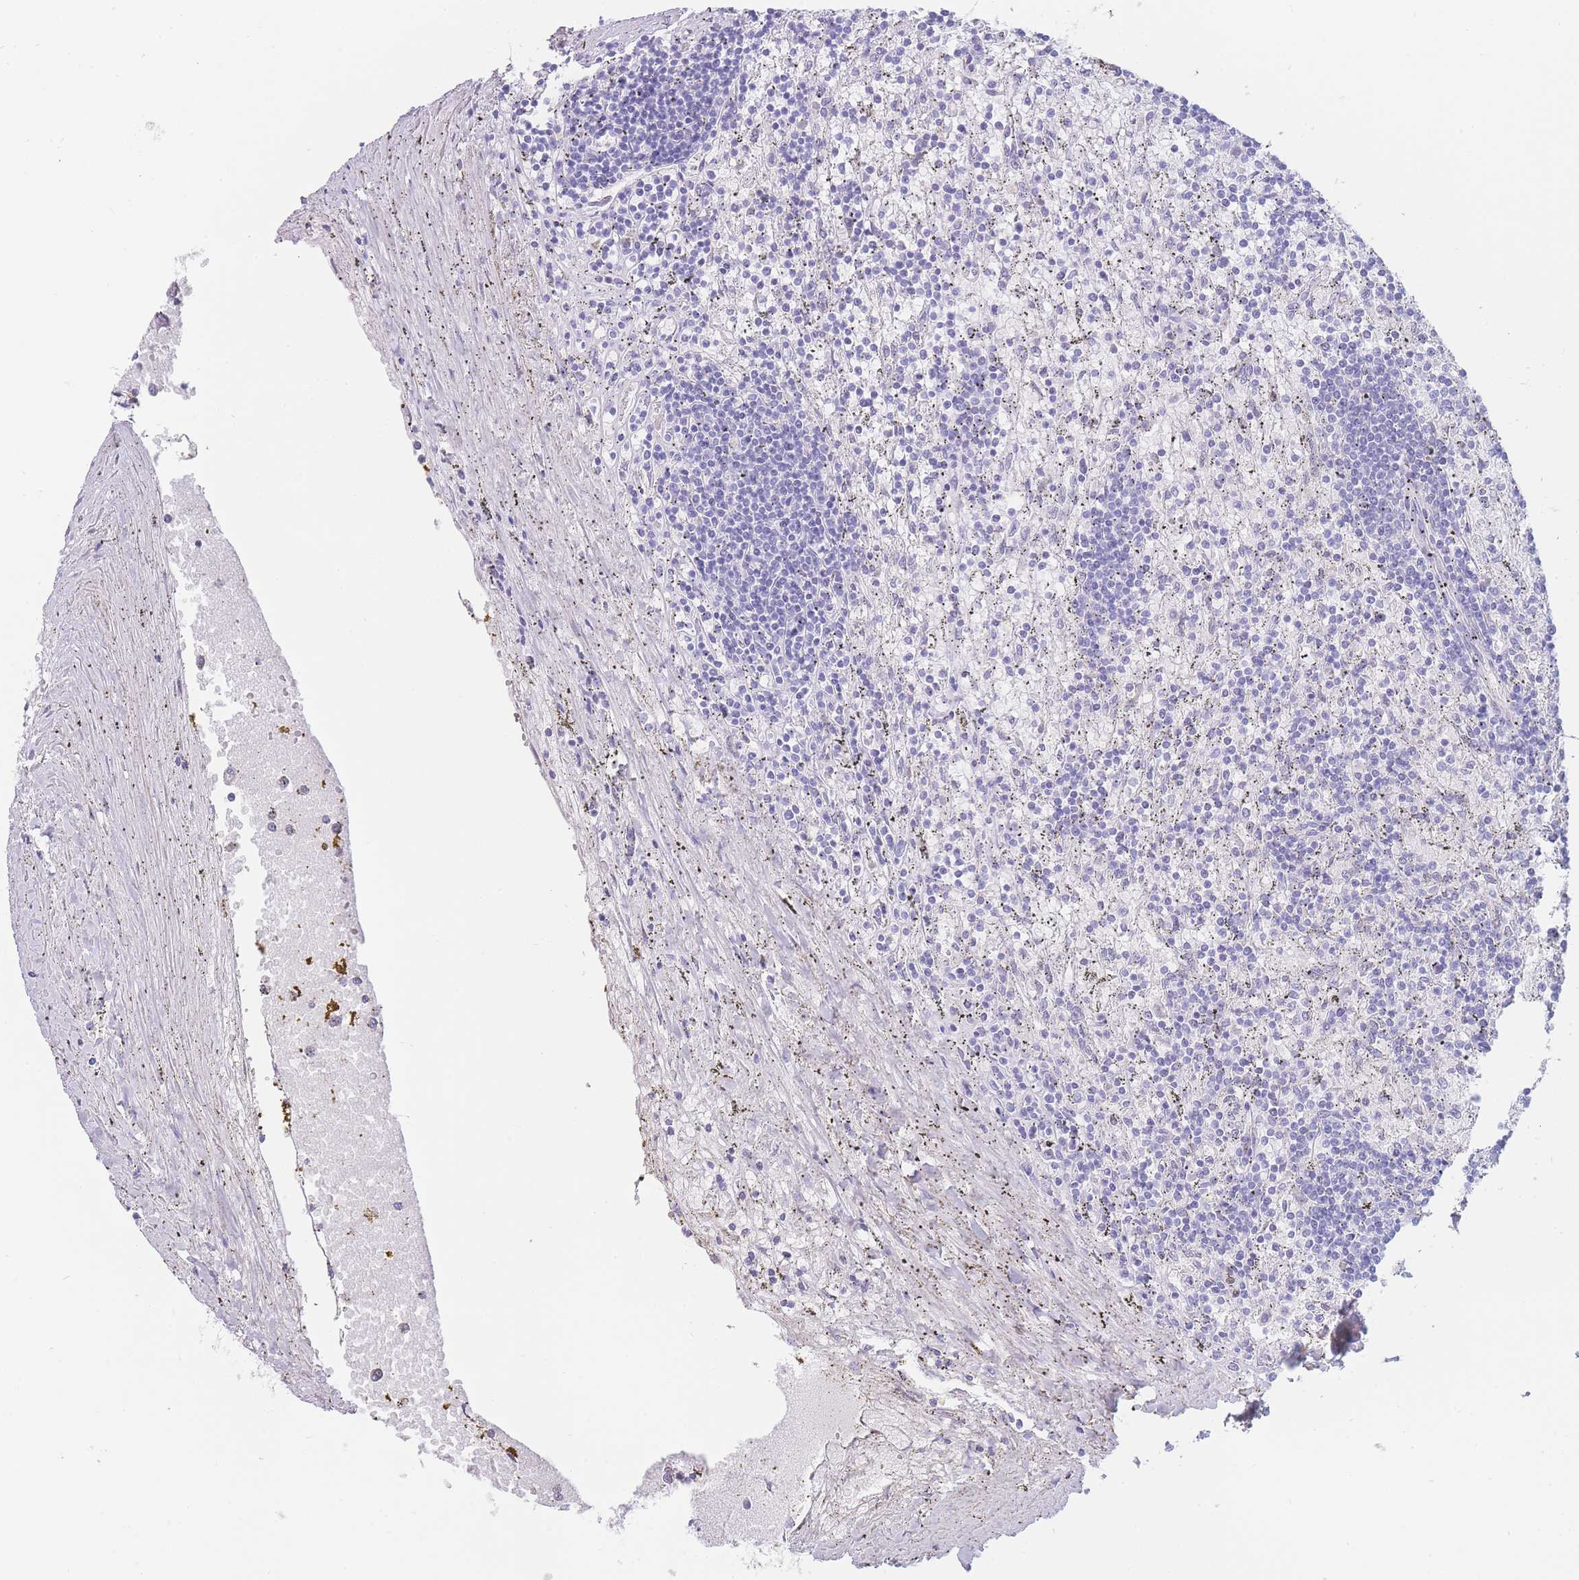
{"staining": {"intensity": "negative", "quantity": "none", "location": "none"}, "tissue": "lymphoma", "cell_type": "Tumor cells", "image_type": "cancer", "snomed": [{"axis": "morphology", "description": "Malignant lymphoma, non-Hodgkin's type, Low grade"}, {"axis": "topography", "description": "Spleen"}], "caption": "A histopathology image of human malignant lymphoma, non-Hodgkin's type (low-grade) is negative for staining in tumor cells.", "gene": "PSMB5", "patient": {"sex": "male", "age": 76}}